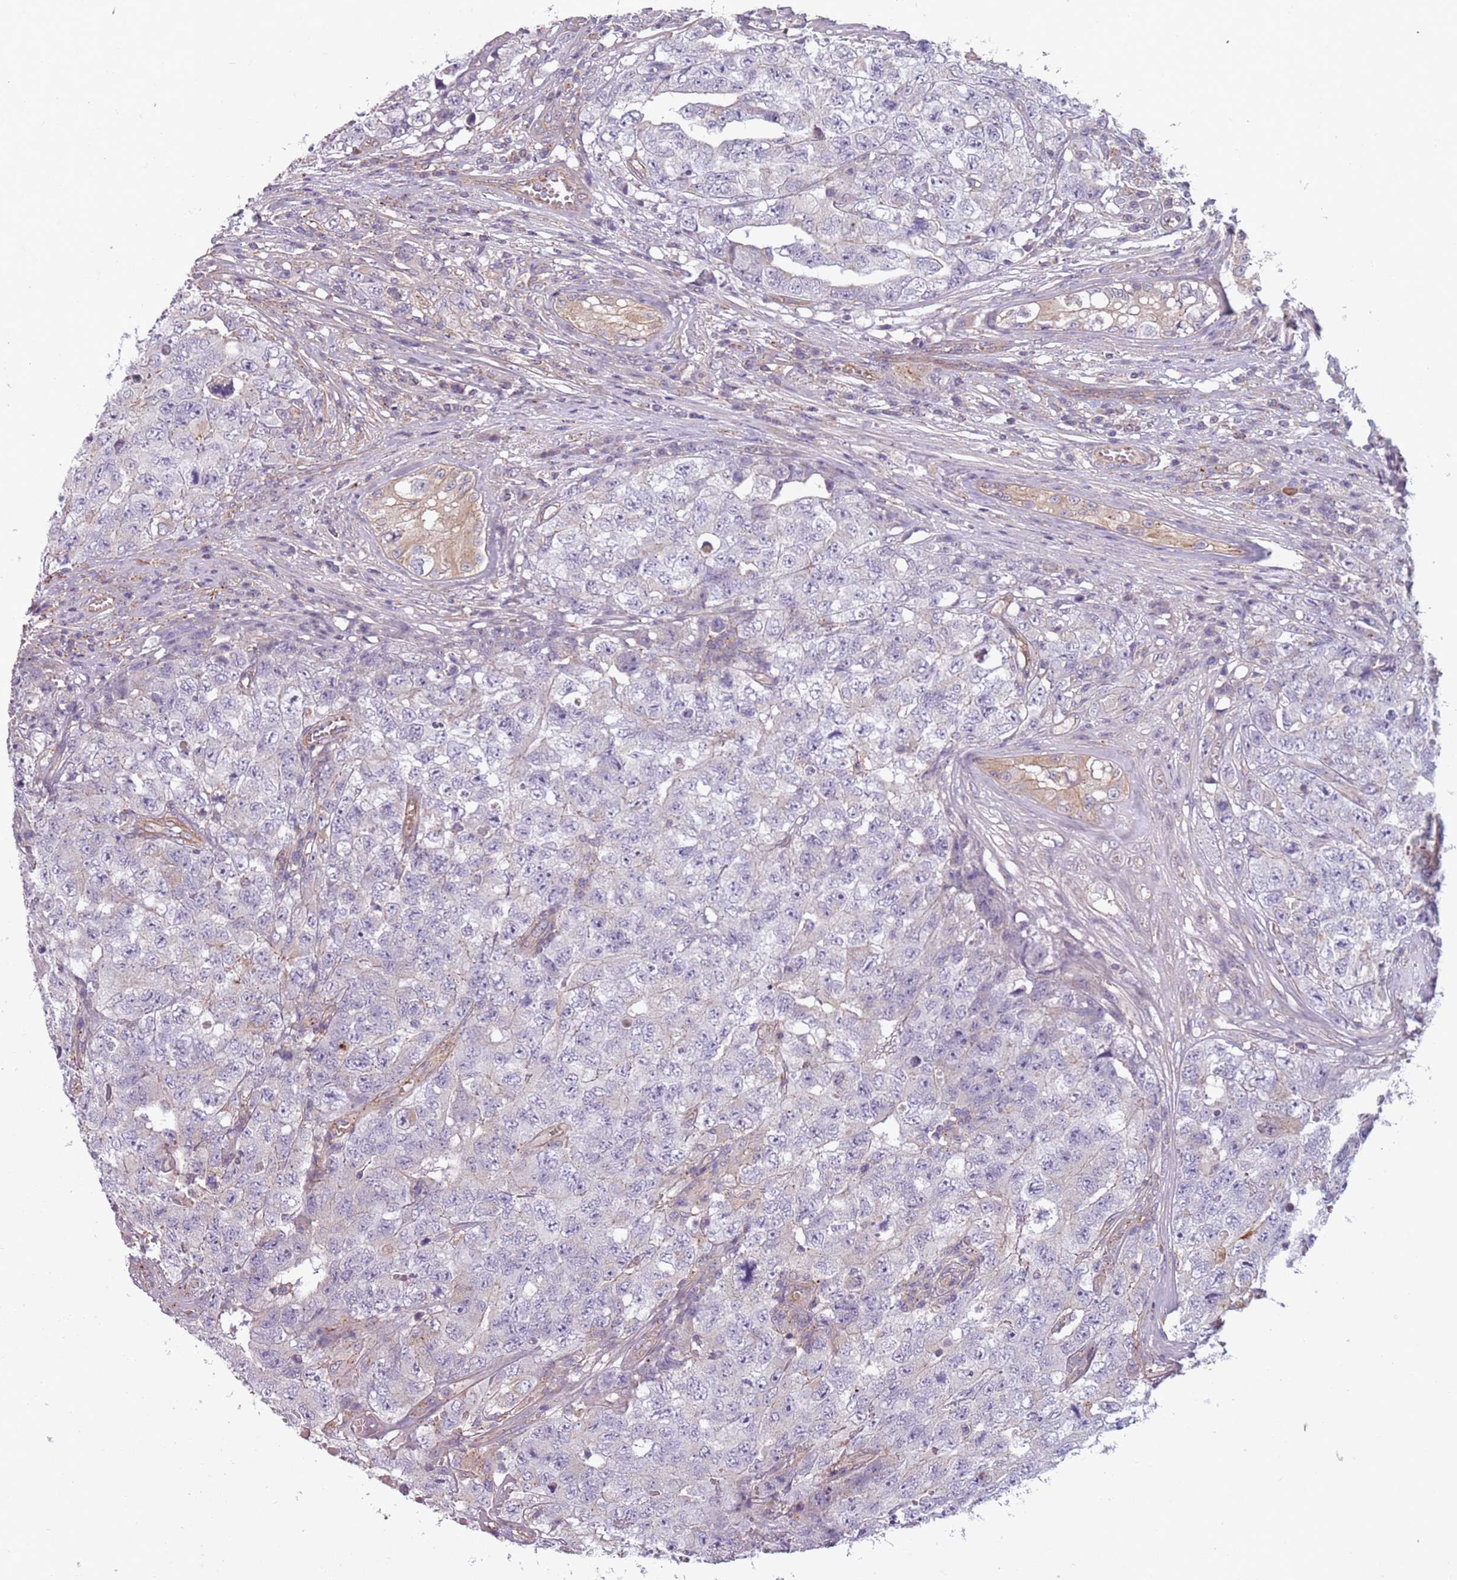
{"staining": {"intensity": "negative", "quantity": "none", "location": "none"}, "tissue": "testis cancer", "cell_type": "Tumor cells", "image_type": "cancer", "snomed": [{"axis": "morphology", "description": "Carcinoma, Embryonal, NOS"}, {"axis": "topography", "description": "Testis"}], "caption": "Testis embryonal carcinoma was stained to show a protein in brown. There is no significant expression in tumor cells.", "gene": "TLCD2", "patient": {"sex": "male", "age": 31}}